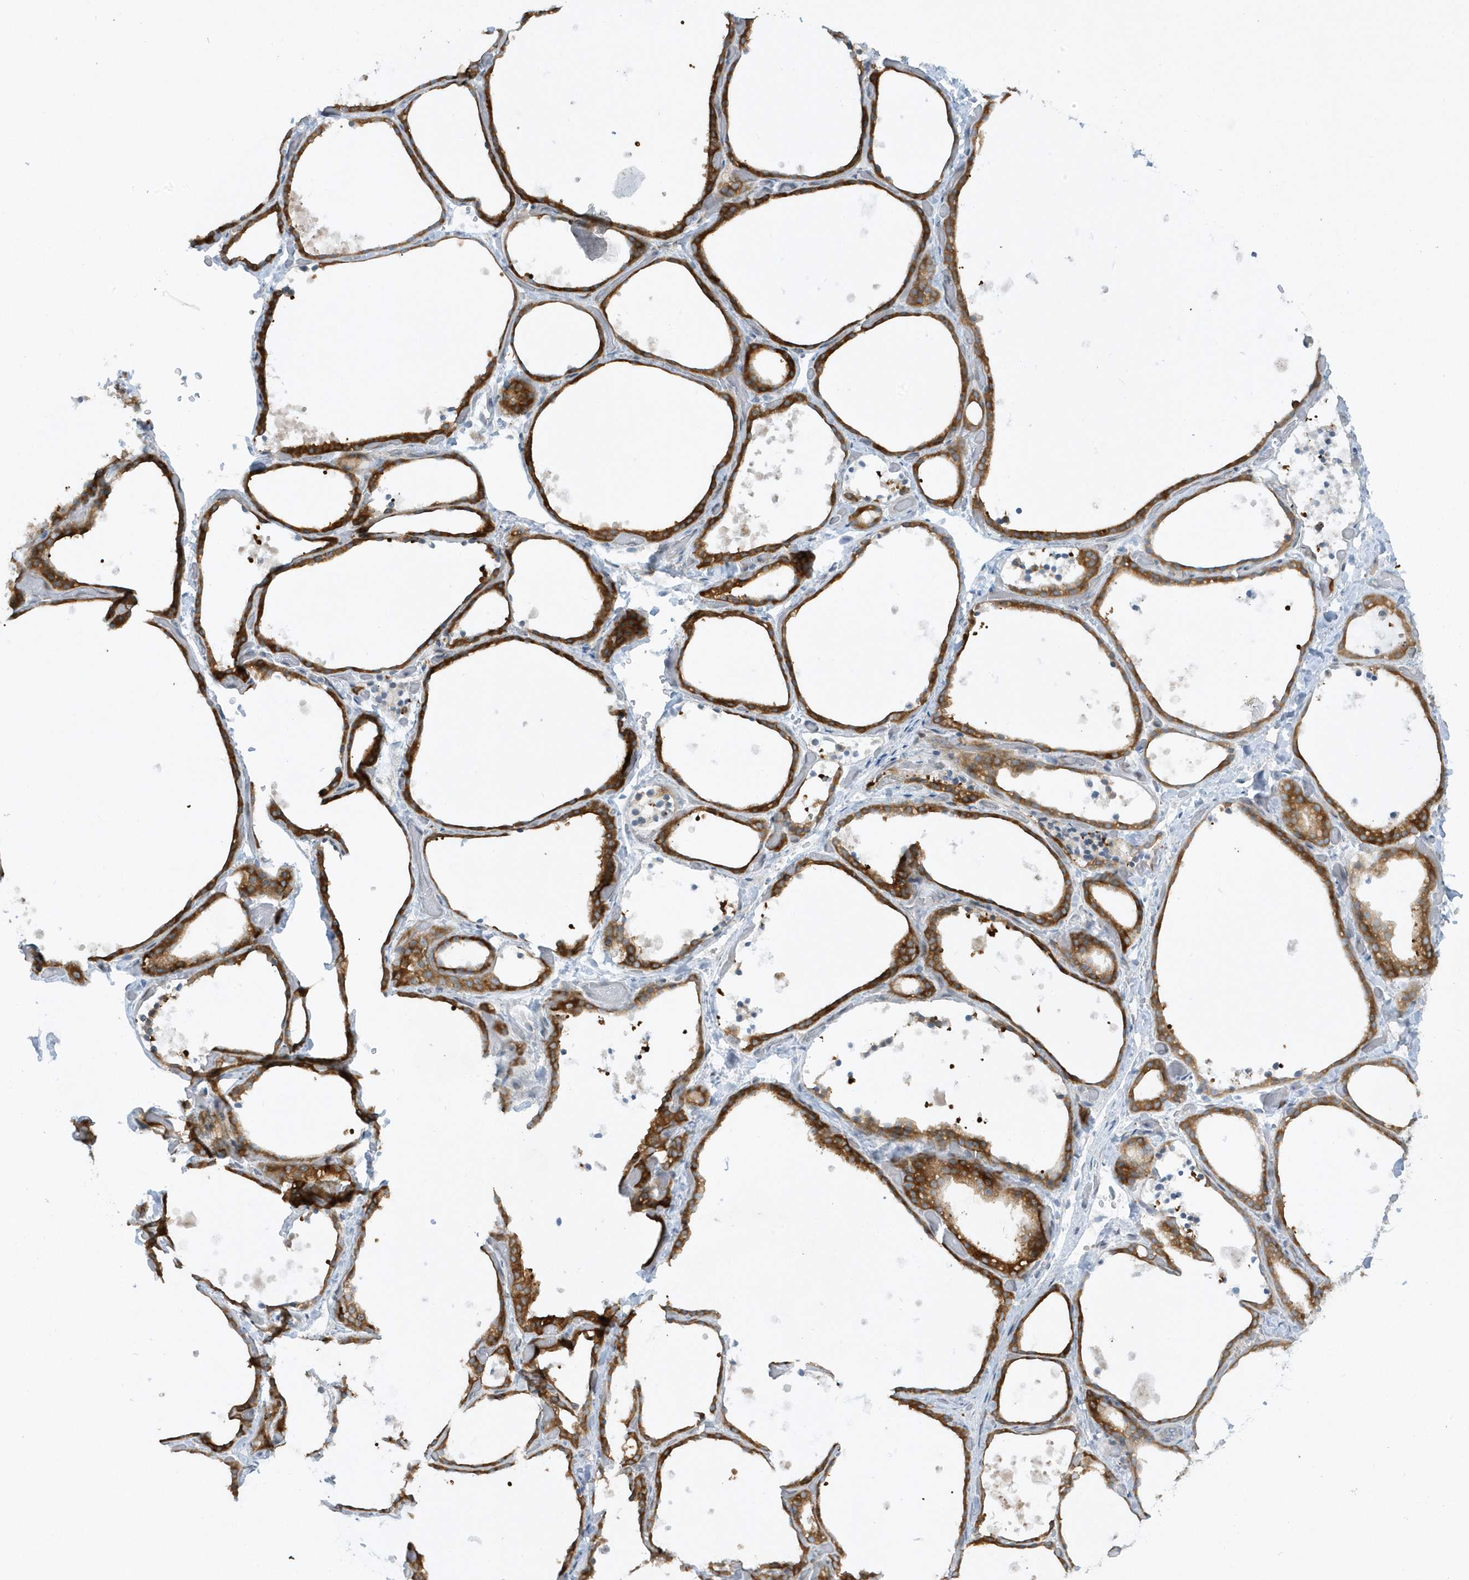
{"staining": {"intensity": "strong", "quantity": ">75%", "location": "cytoplasmic/membranous"}, "tissue": "thyroid gland", "cell_type": "Glandular cells", "image_type": "normal", "snomed": [{"axis": "morphology", "description": "Normal tissue, NOS"}, {"axis": "topography", "description": "Thyroid gland"}], "caption": "An immunohistochemistry (IHC) photomicrograph of unremarkable tissue is shown. Protein staining in brown highlights strong cytoplasmic/membranous positivity in thyroid gland within glandular cells. The protein is stained brown, and the nuclei are stained in blue (DAB (3,3'-diaminobenzidine) IHC with brightfield microscopy, high magnification).", "gene": "SCN3A", "patient": {"sex": "female", "age": 44}}